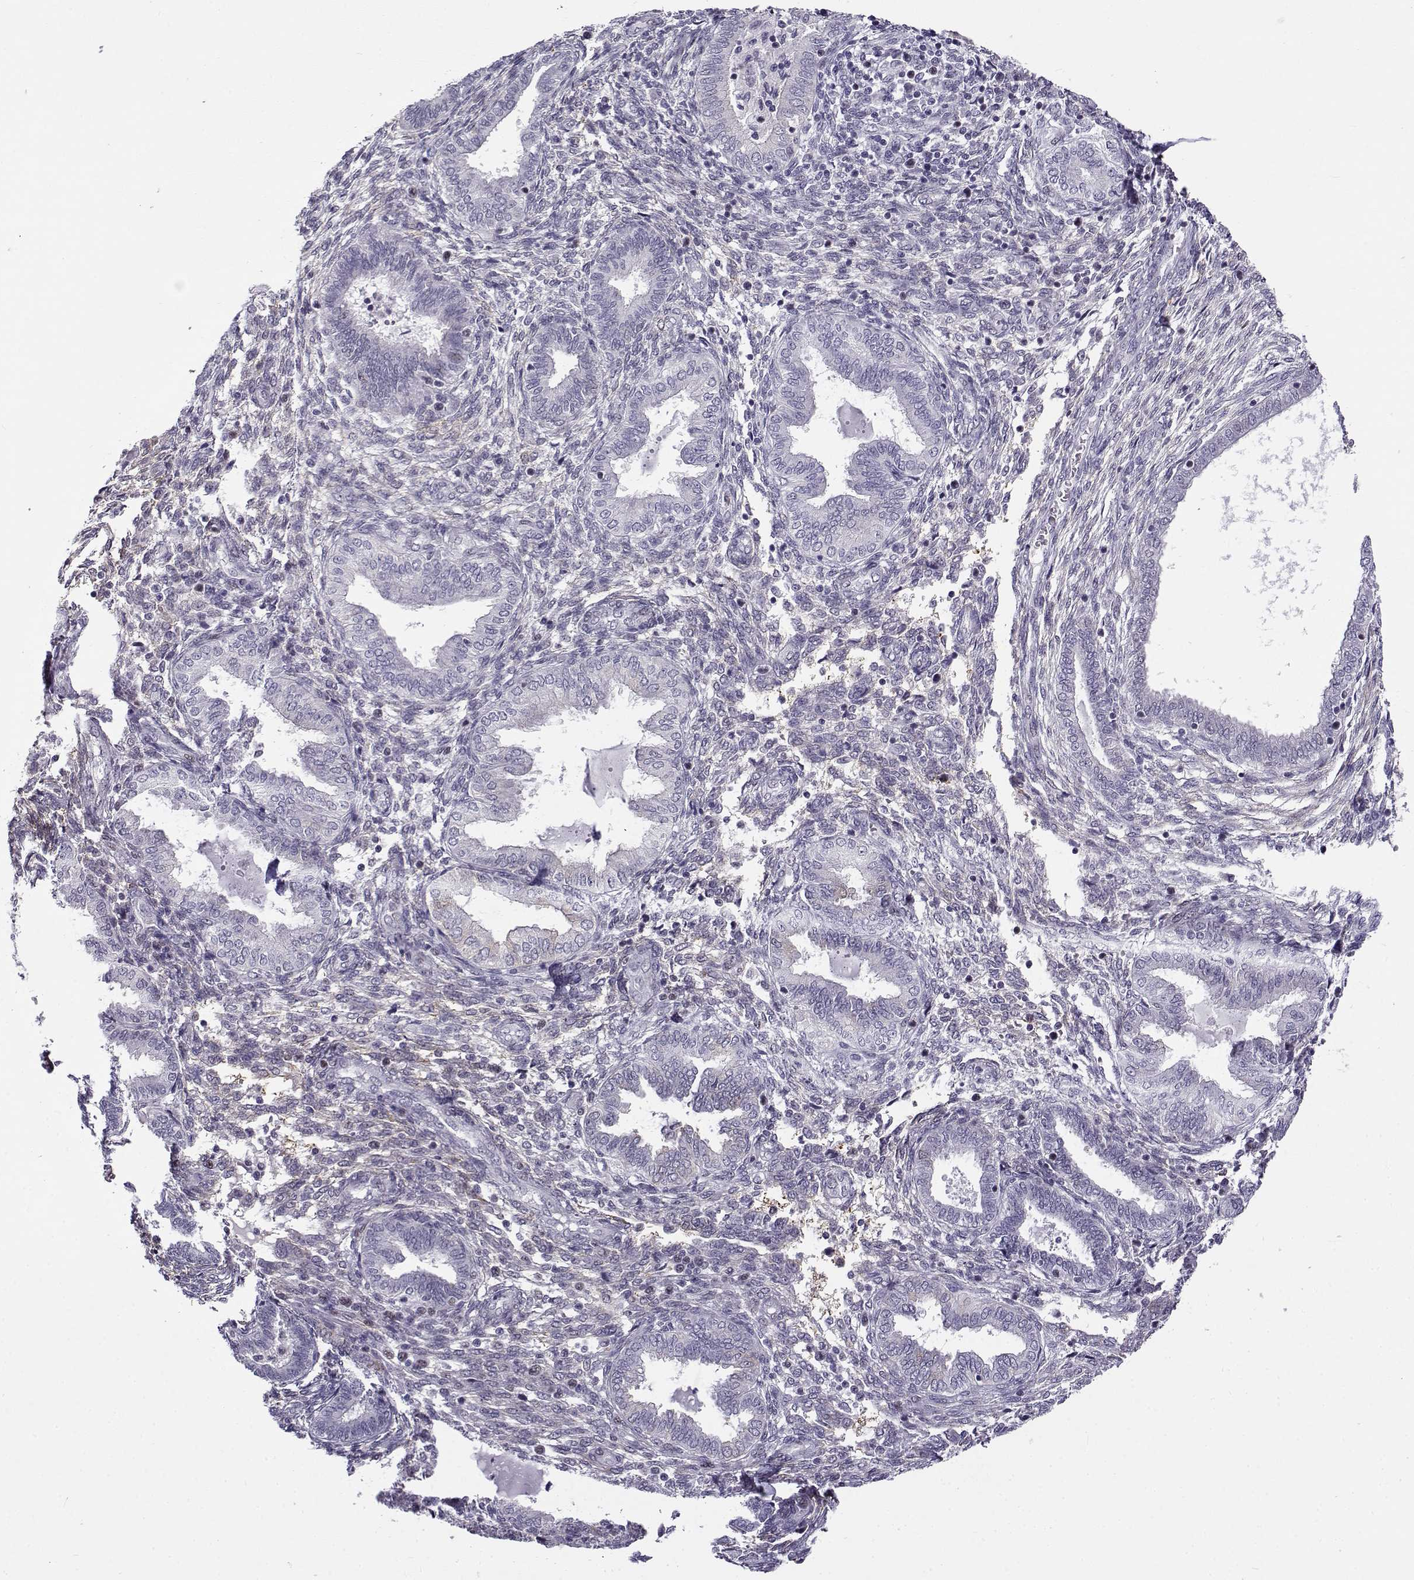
{"staining": {"intensity": "negative", "quantity": "none", "location": "none"}, "tissue": "endometrium", "cell_type": "Cells in endometrial stroma", "image_type": "normal", "snomed": [{"axis": "morphology", "description": "Normal tissue, NOS"}, {"axis": "topography", "description": "Endometrium"}], "caption": "This is an IHC micrograph of unremarkable endometrium. There is no expression in cells in endometrial stroma.", "gene": "BACH1", "patient": {"sex": "female", "age": 42}}